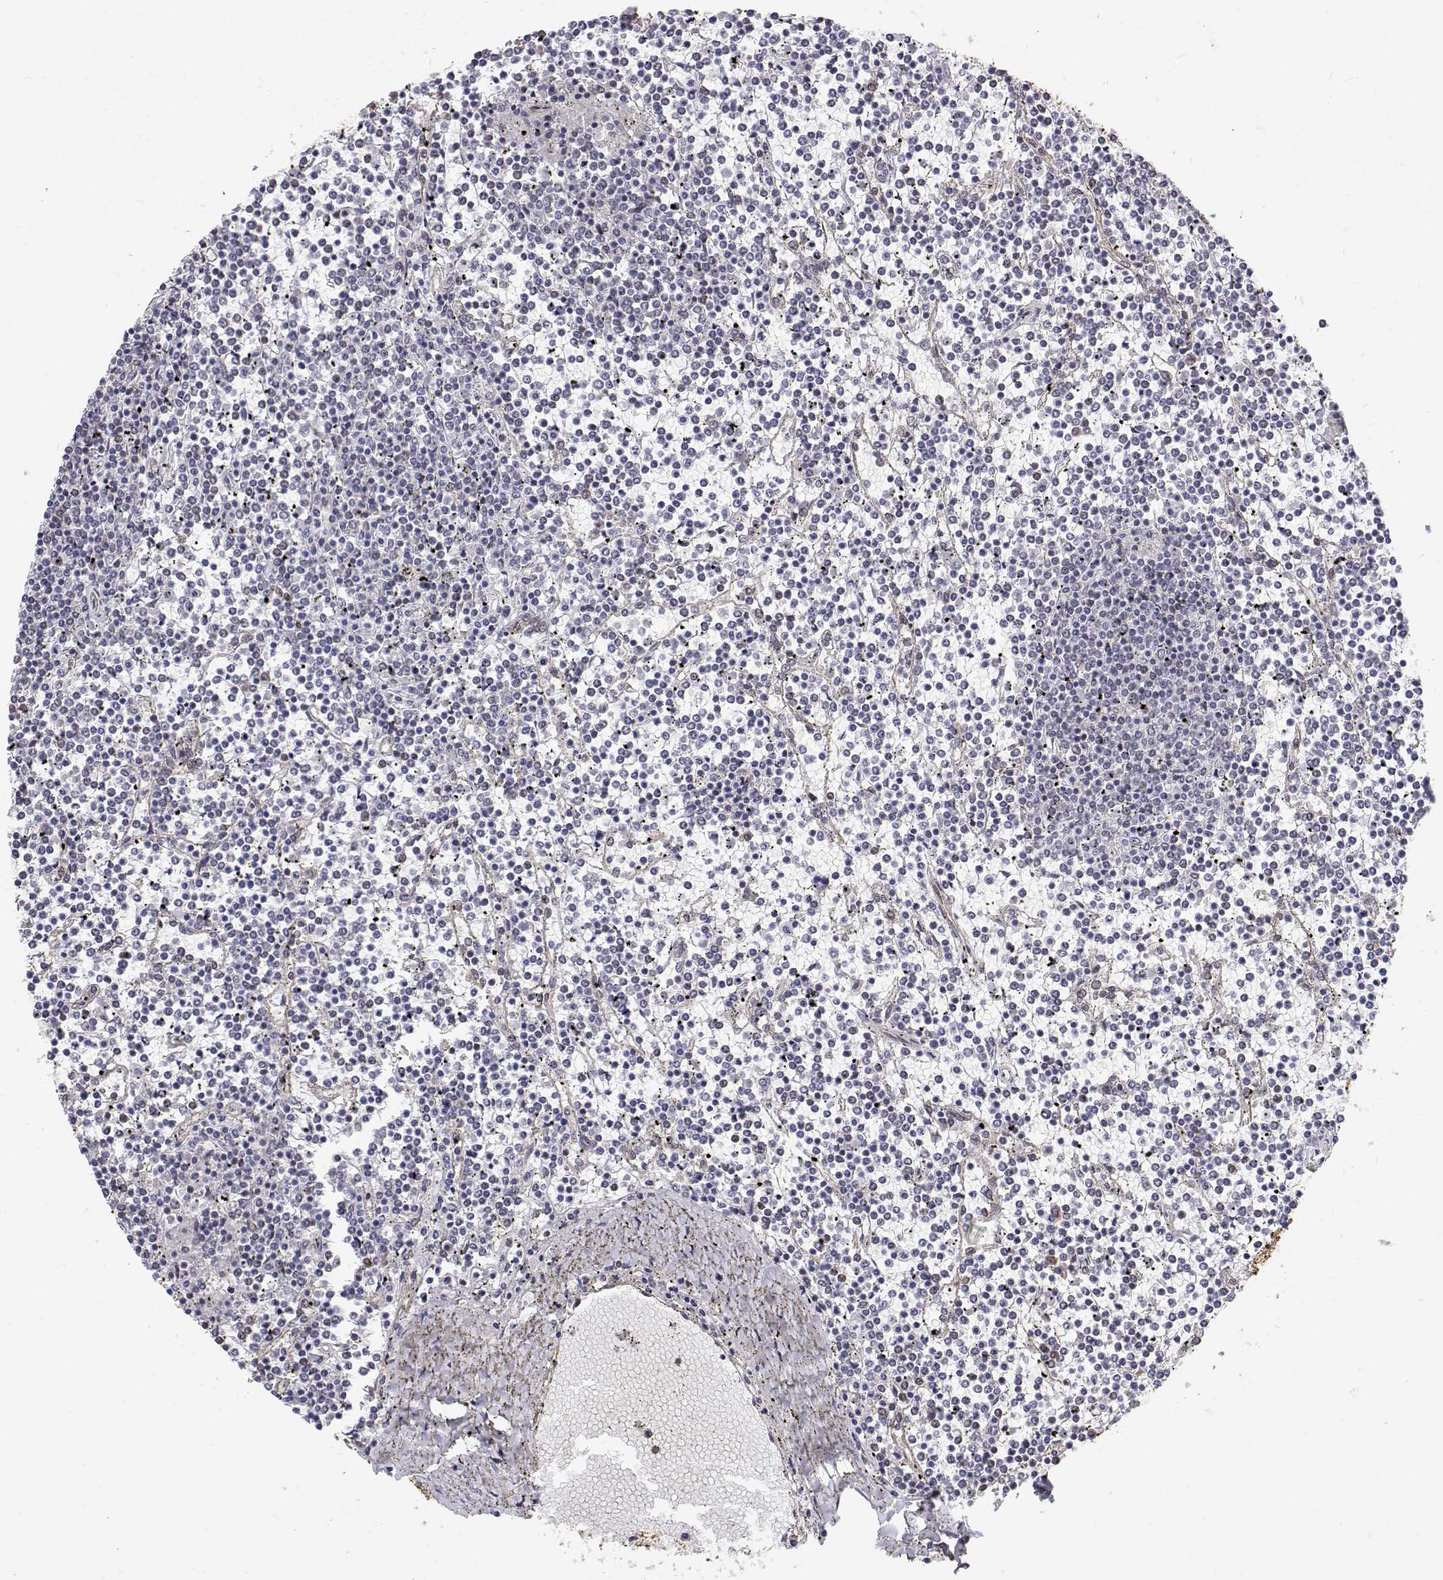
{"staining": {"intensity": "negative", "quantity": "none", "location": "none"}, "tissue": "lymphoma", "cell_type": "Tumor cells", "image_type": "cancer", "snomed": [{"axis": "morphology", "description": "Malignant lymphoma, non-Hodgkin's type, Low grade"}, {"axis": "topography", "description": "Spleen"}], "caption": "There is no significant expression in tumor cells of lymphoma. (Brightfield microscopy of DAB (3,3'-diaminobenzidine) immunohistochemistry at high magnification).", "gene": "GSDMA", "patient": {"sex": "female", "age": 19}}